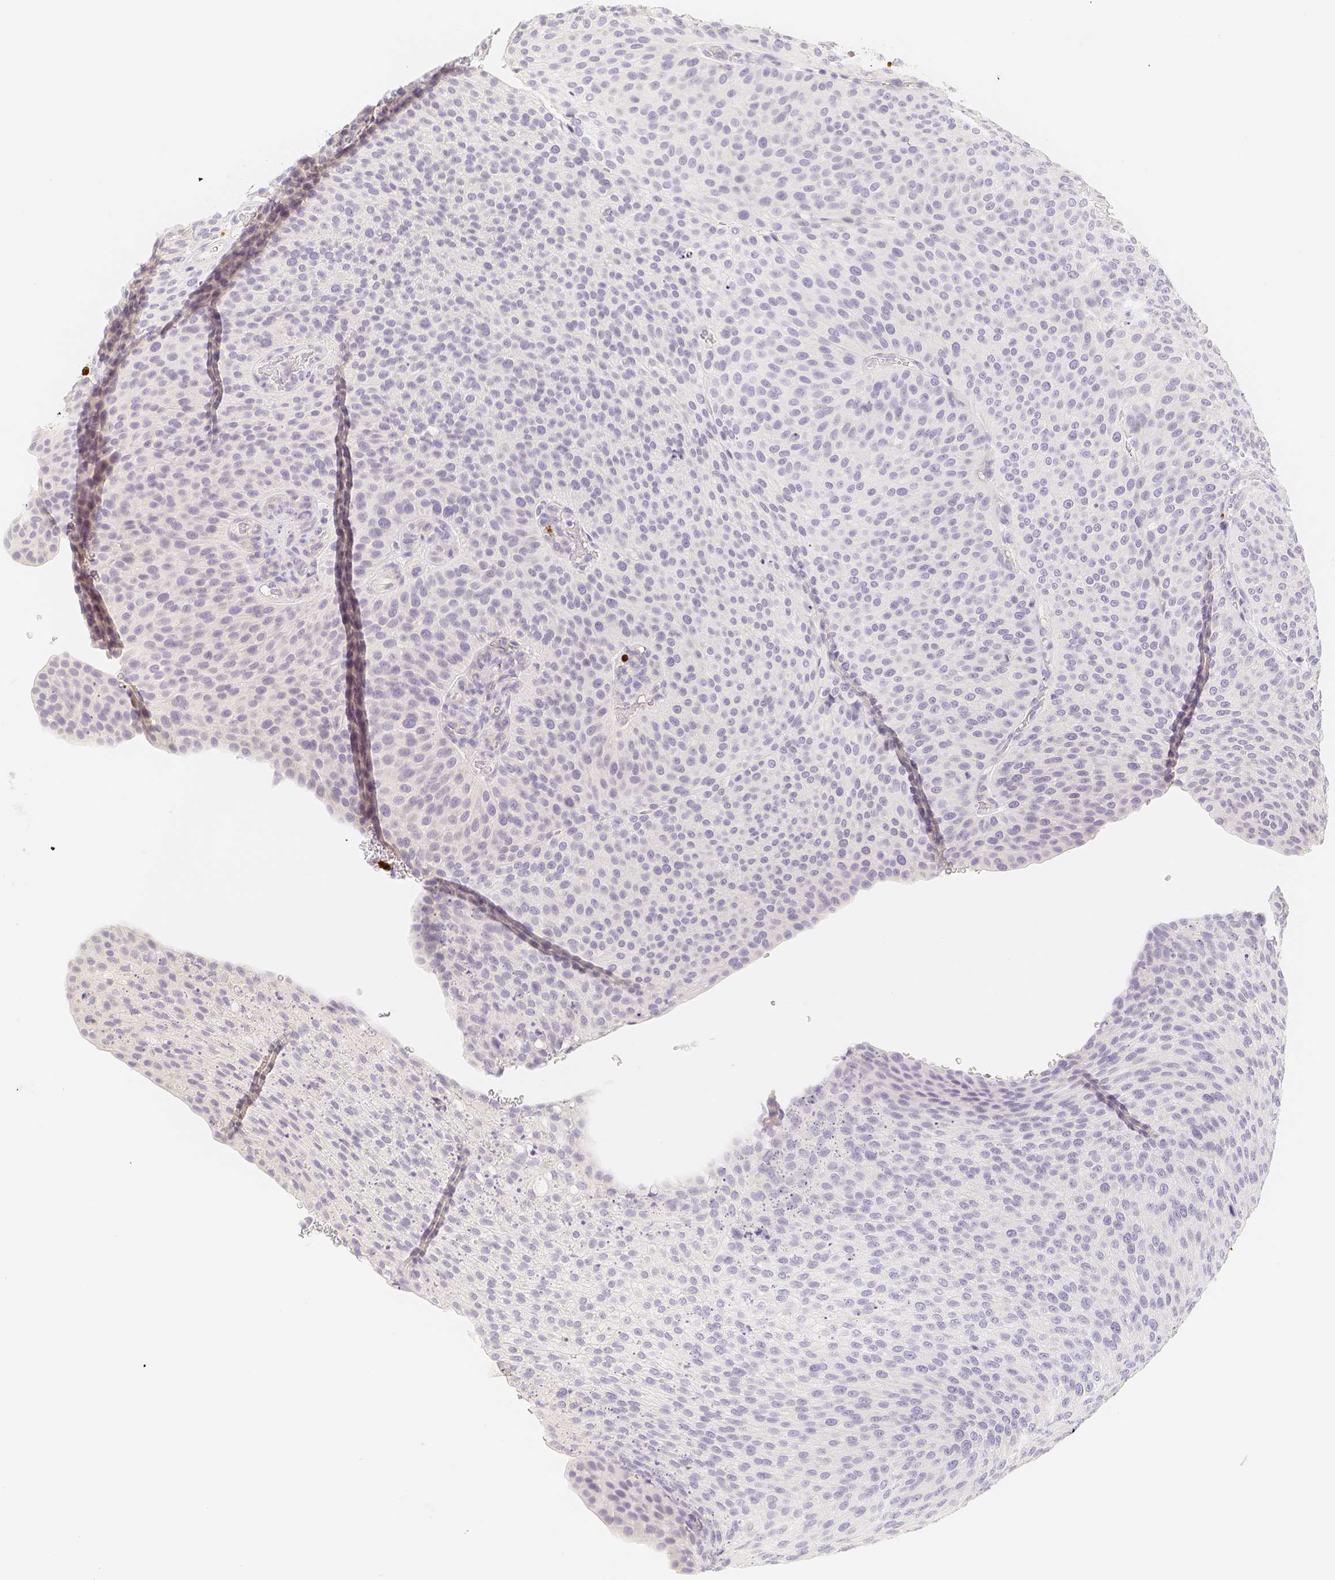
{"staining": {"intensity": "negative", "quantity": "none", "location": "none"}, "tissue": "urothelial cancer", "cell_type": "Tumor cells", "image_type": "cancer", "snomed": [{"axis": "morphology", "description": "Urothelial carcinoma, Low grade"}, {"axis": "topography", "description": "Smooth muscle"}, {"axis": "topography", "description": "Urinary bladder"}], "caption": "Low-grade urothelial carcinoma was stained to show a protein in brown. There is no significant expression in tumor cells.", "gene": "PADI4", "patient": {"sex": "male", "age": 60}}